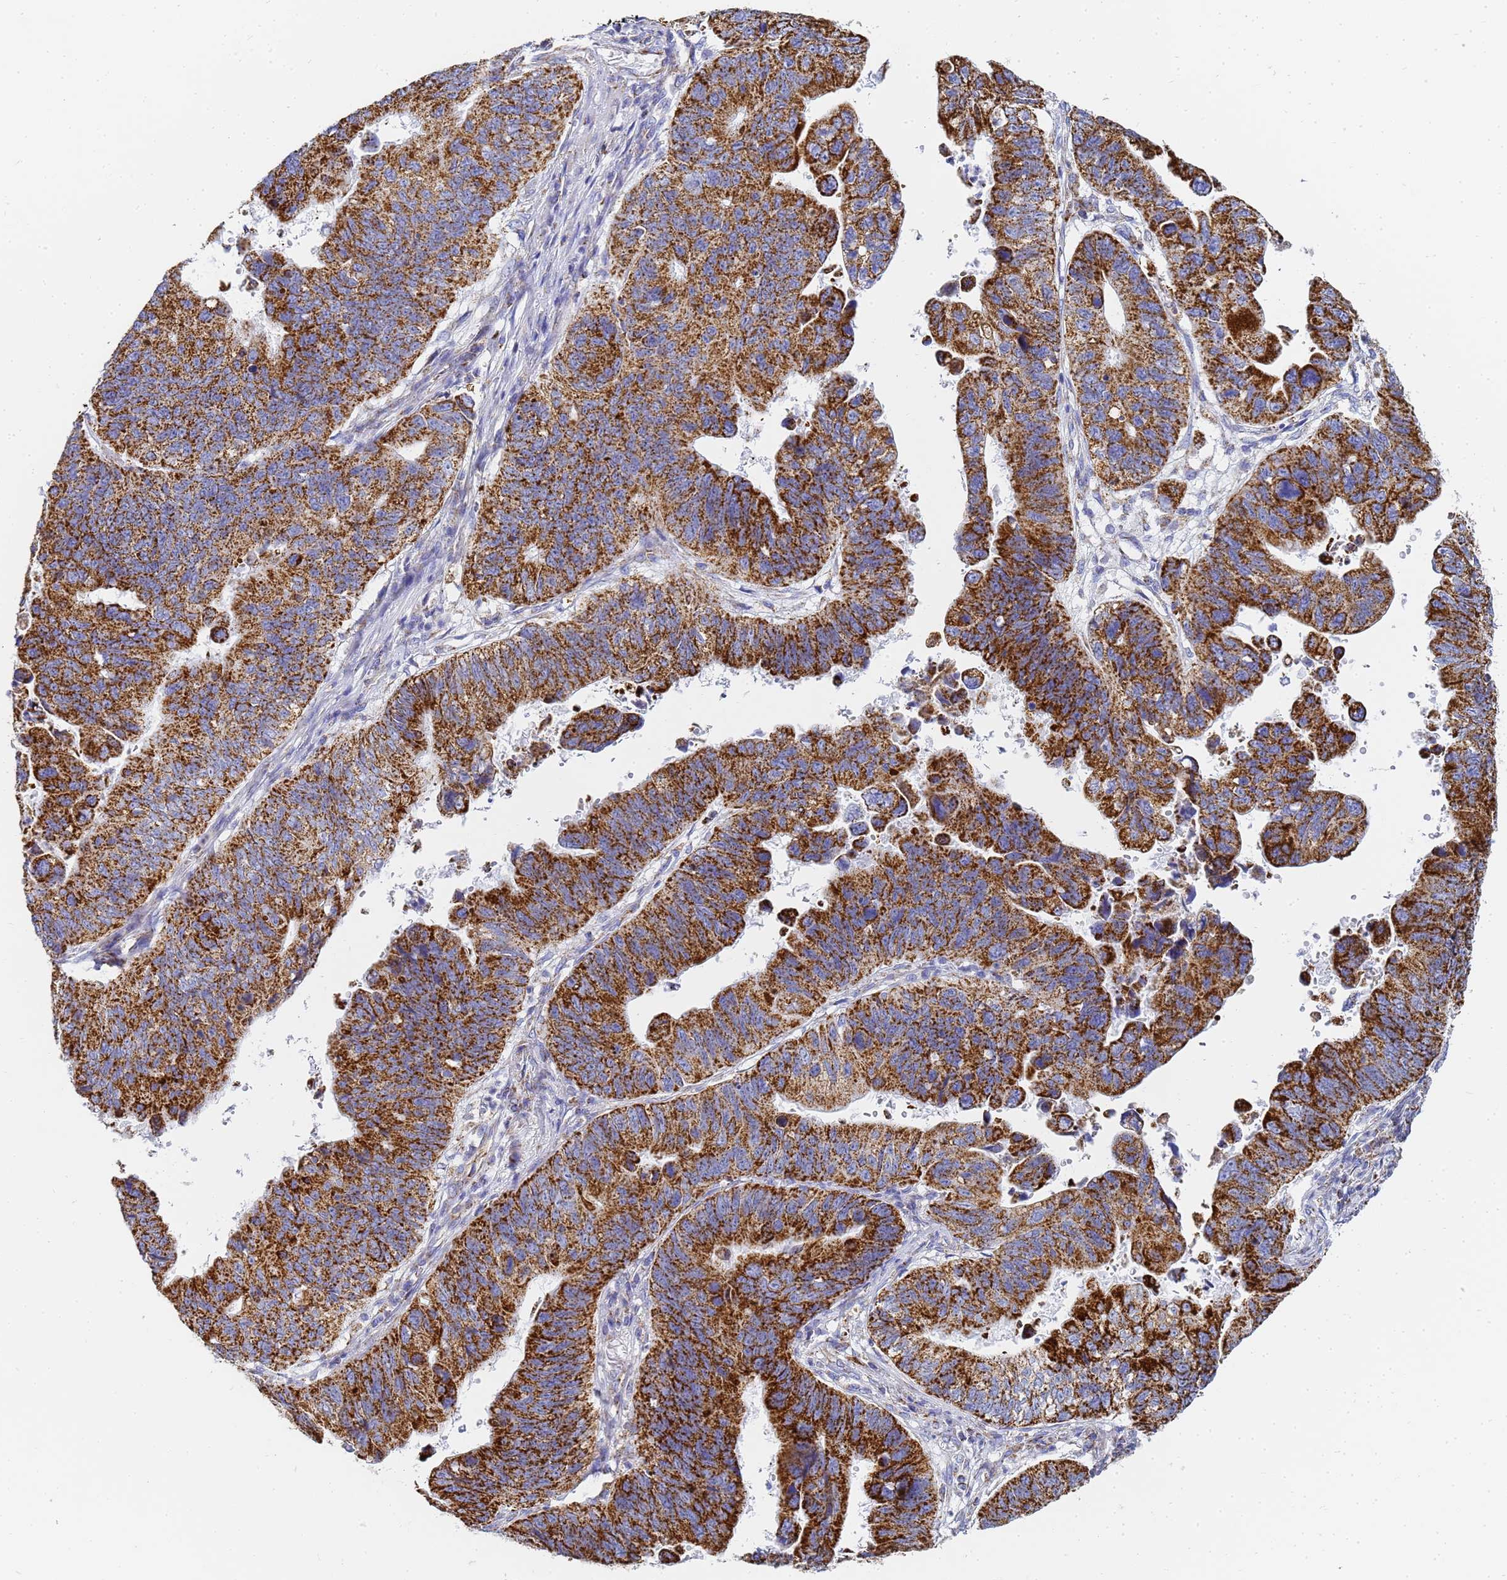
{"staining": {"intensity": "strong", "quantity": ">75%", "location": "cytoplasmic/membranous"}, "tissue": "stomach cancer", "cell_type": "Tumor cells", "image_type": "cancer", "snomed": [{"axis": "morphology", "description": "Adenocarcinoma, NOS"}, {"axis": "topography", "description": "Stomach"}], "caption": "High-power microscopy captured an IHC image of adenocarcinoma (stomach), revealing strong cytoplasmic/membranous positivity in approximately >75% of tumor cells.", "gene": "CNIH4", "patient": {"sex": "male", "age": 59}}